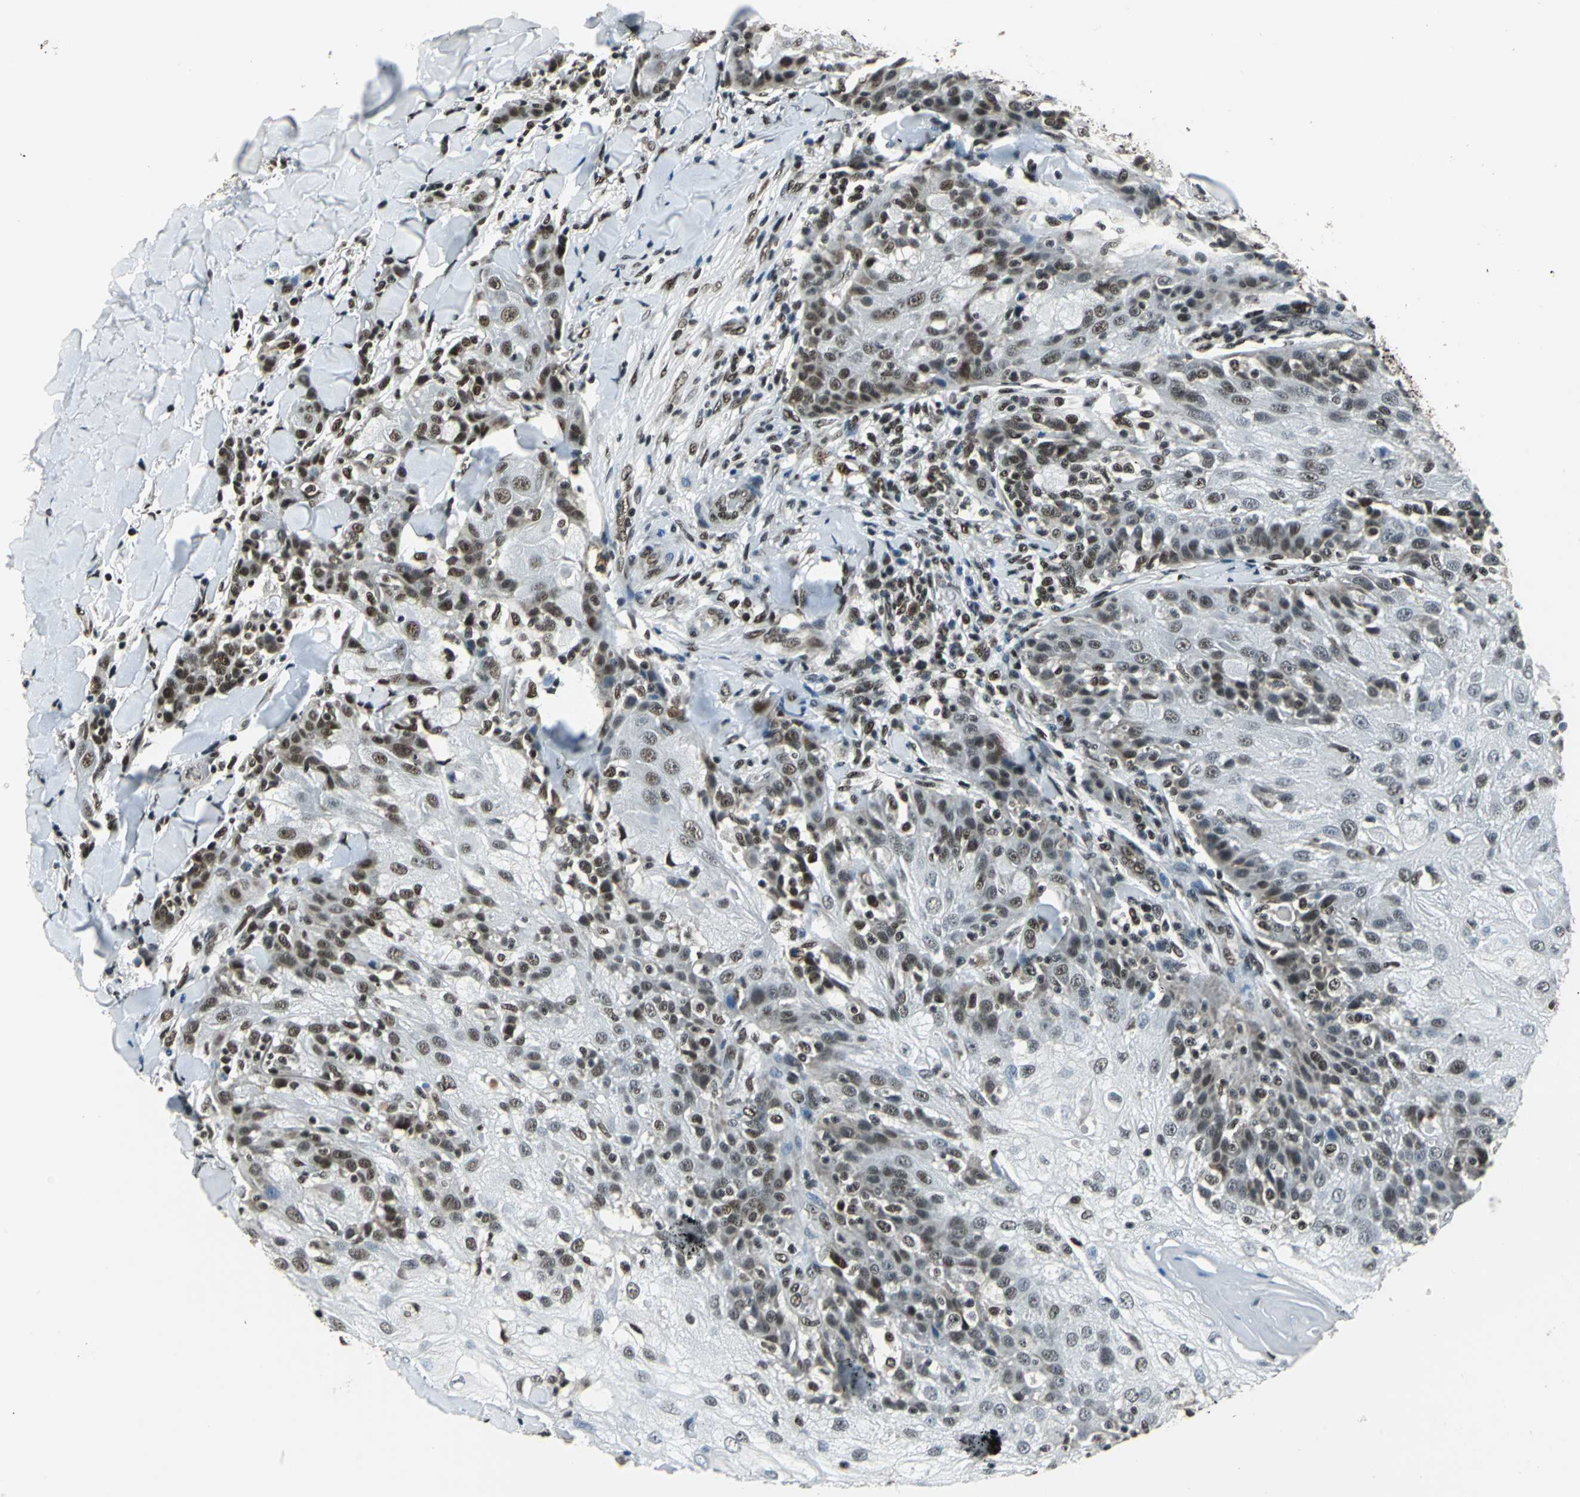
{"staining": {"intensity": "weak", "quantity": "25%-75%", "location": "nuclear"}, "tissue": "skin cancer", "cell_type": "Tumor cells", "image_type": "cancer", "snomed": [{"axis": "morphology", "description": "Normal tissue, NOS"}, {"axis": "morphology", "description": "Squamous cell carcinoma, NOS"}, {"axis": "topography", "description": "Skin"}], "caption": "Protein staining exhibits weak nuclear expression in about 25%-75% of tumor cells in skin cancer.", "gene": "BCLAF1", "patient": {"sex": "female", "age": 83}}